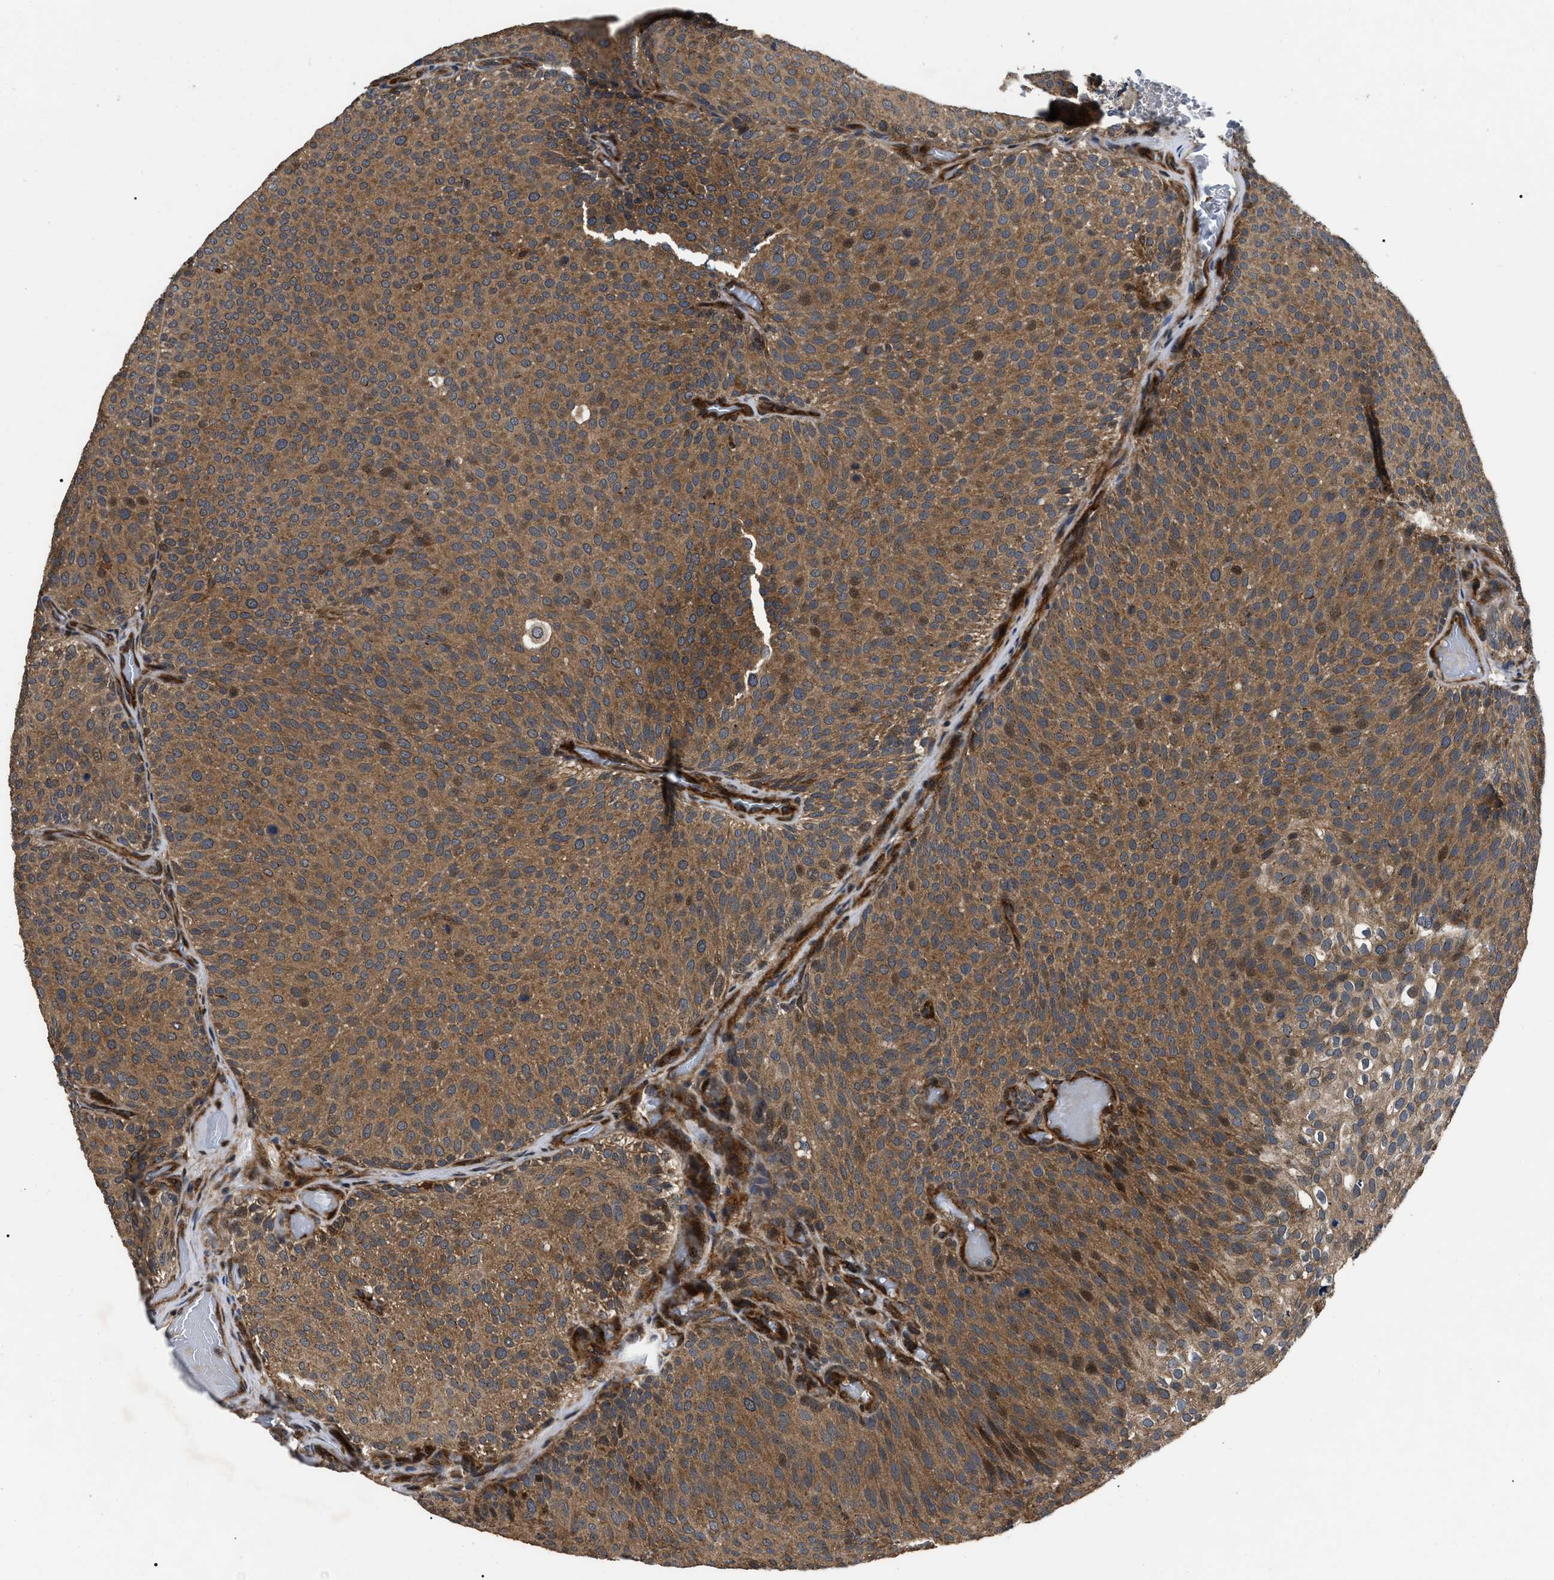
{"staining": {"intensity": "moderate", "quantity": ">75%", "location": "cytoplasmic/membranous,nuclear"}, "tissue": "urothelial cancer", "cell_type": "Tumor cells", "image_type": "cancer", "snomed": [{"axis": "morphology", "description": "Urothelial carcinoma, Low grade"}, {"axis": "topography", "description": "Urinary bladder"}], "caption": "A micrograph of low-grade urothelial carcinoma stained for a protein demonstrates moderate cytoplasmic/membranous and nuclear brown staining in tumor cells.", "gene": "PPWD1", "patient": {"sex": "male", "age": 78}}